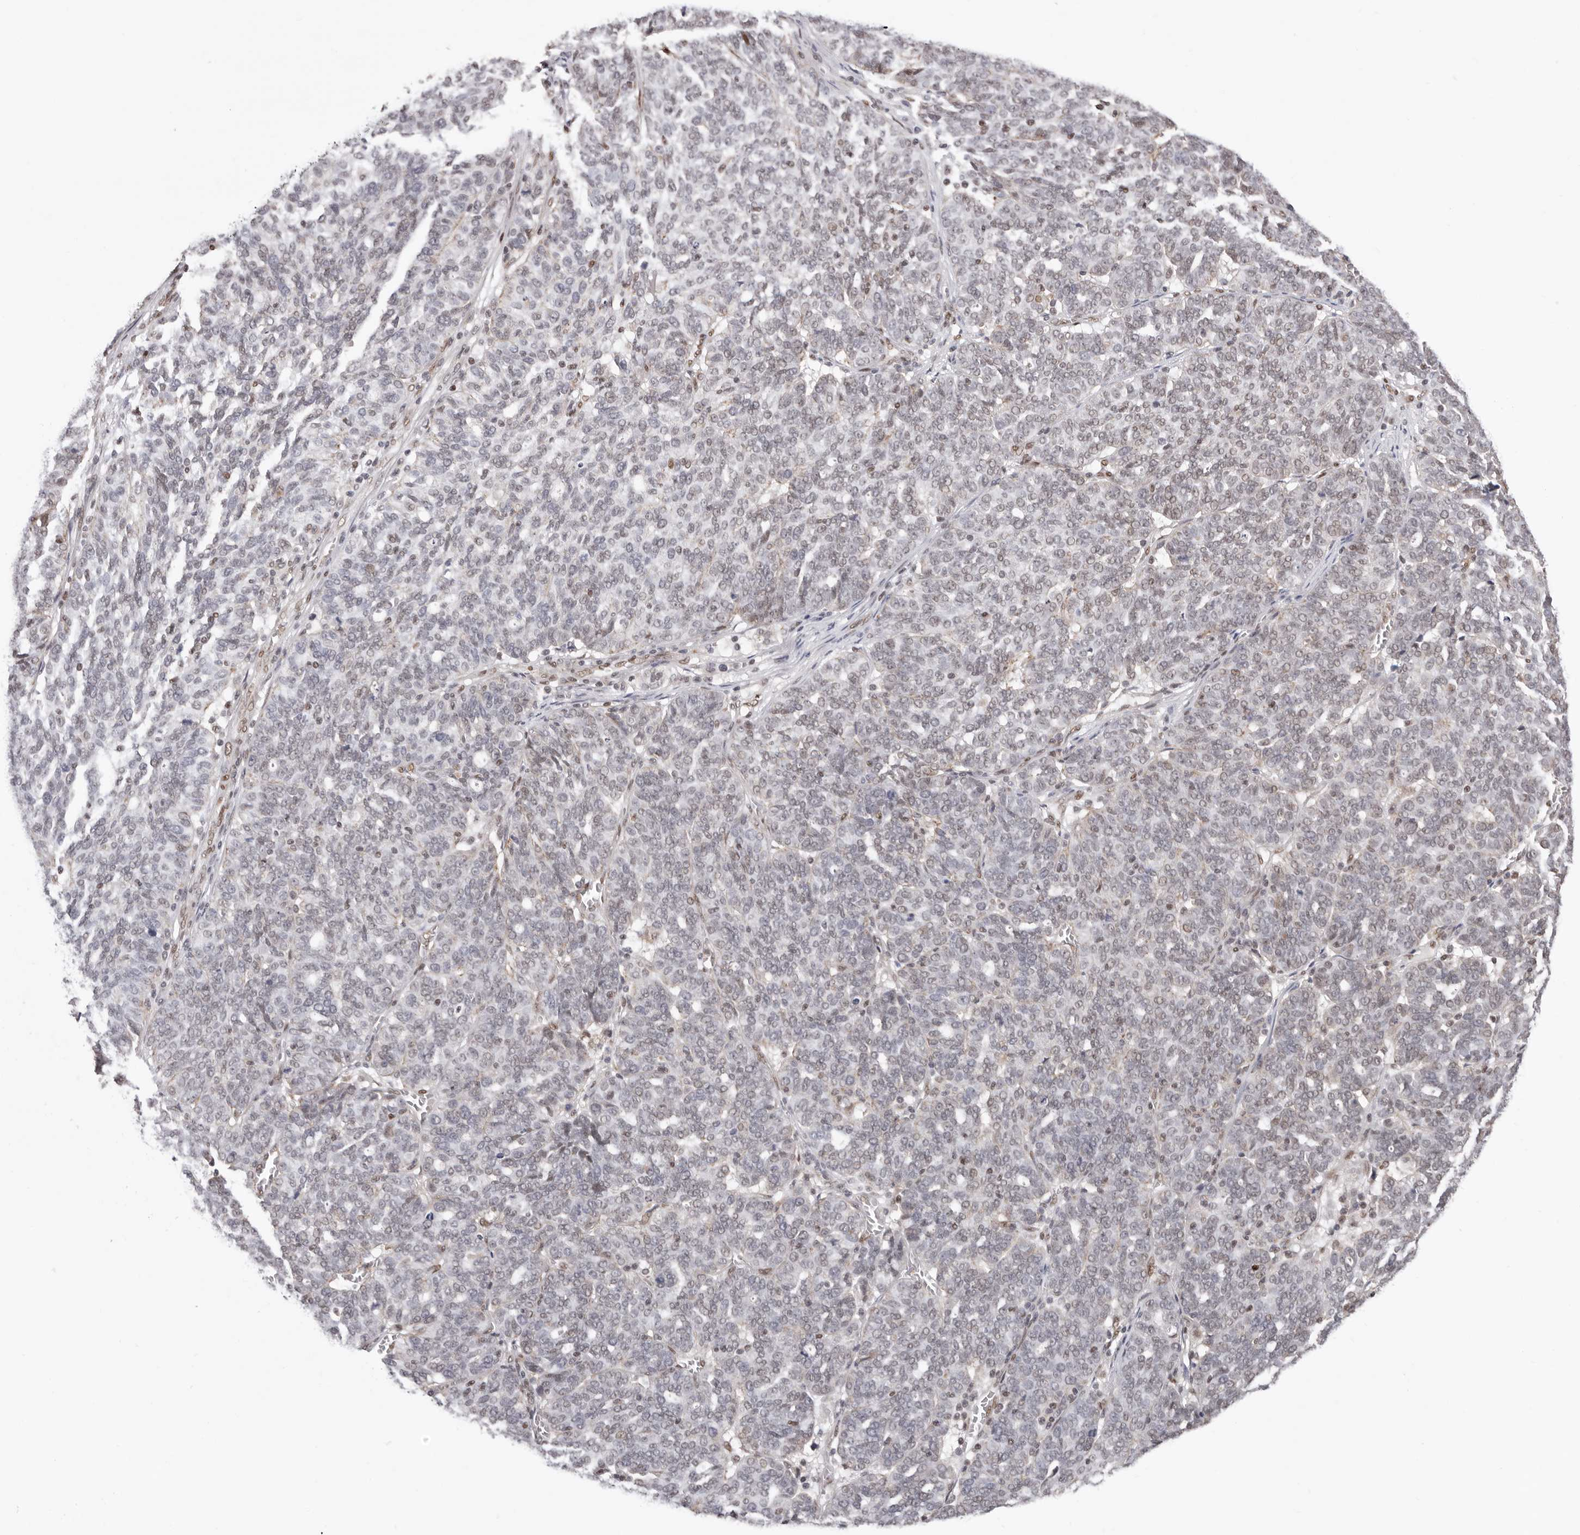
{"staining": {"intensity": "weak", "quantity": "<25%", "location": "nuclear"}, "tissue": "ovarian cancer", "cell_type": "Tumor cells", "image_type": "cancer", "snomed": [{"axis": "morphology", "description": "Cystadenocarcinoma, serous, NOS"}, {"axis": "topography", "description": "Ovary"}], "caption": "Tumor cells show no significant protein positivity in ovarian cancer.", "gene": "SMAD7", "patient": {"sex": "female", "age": 59}}